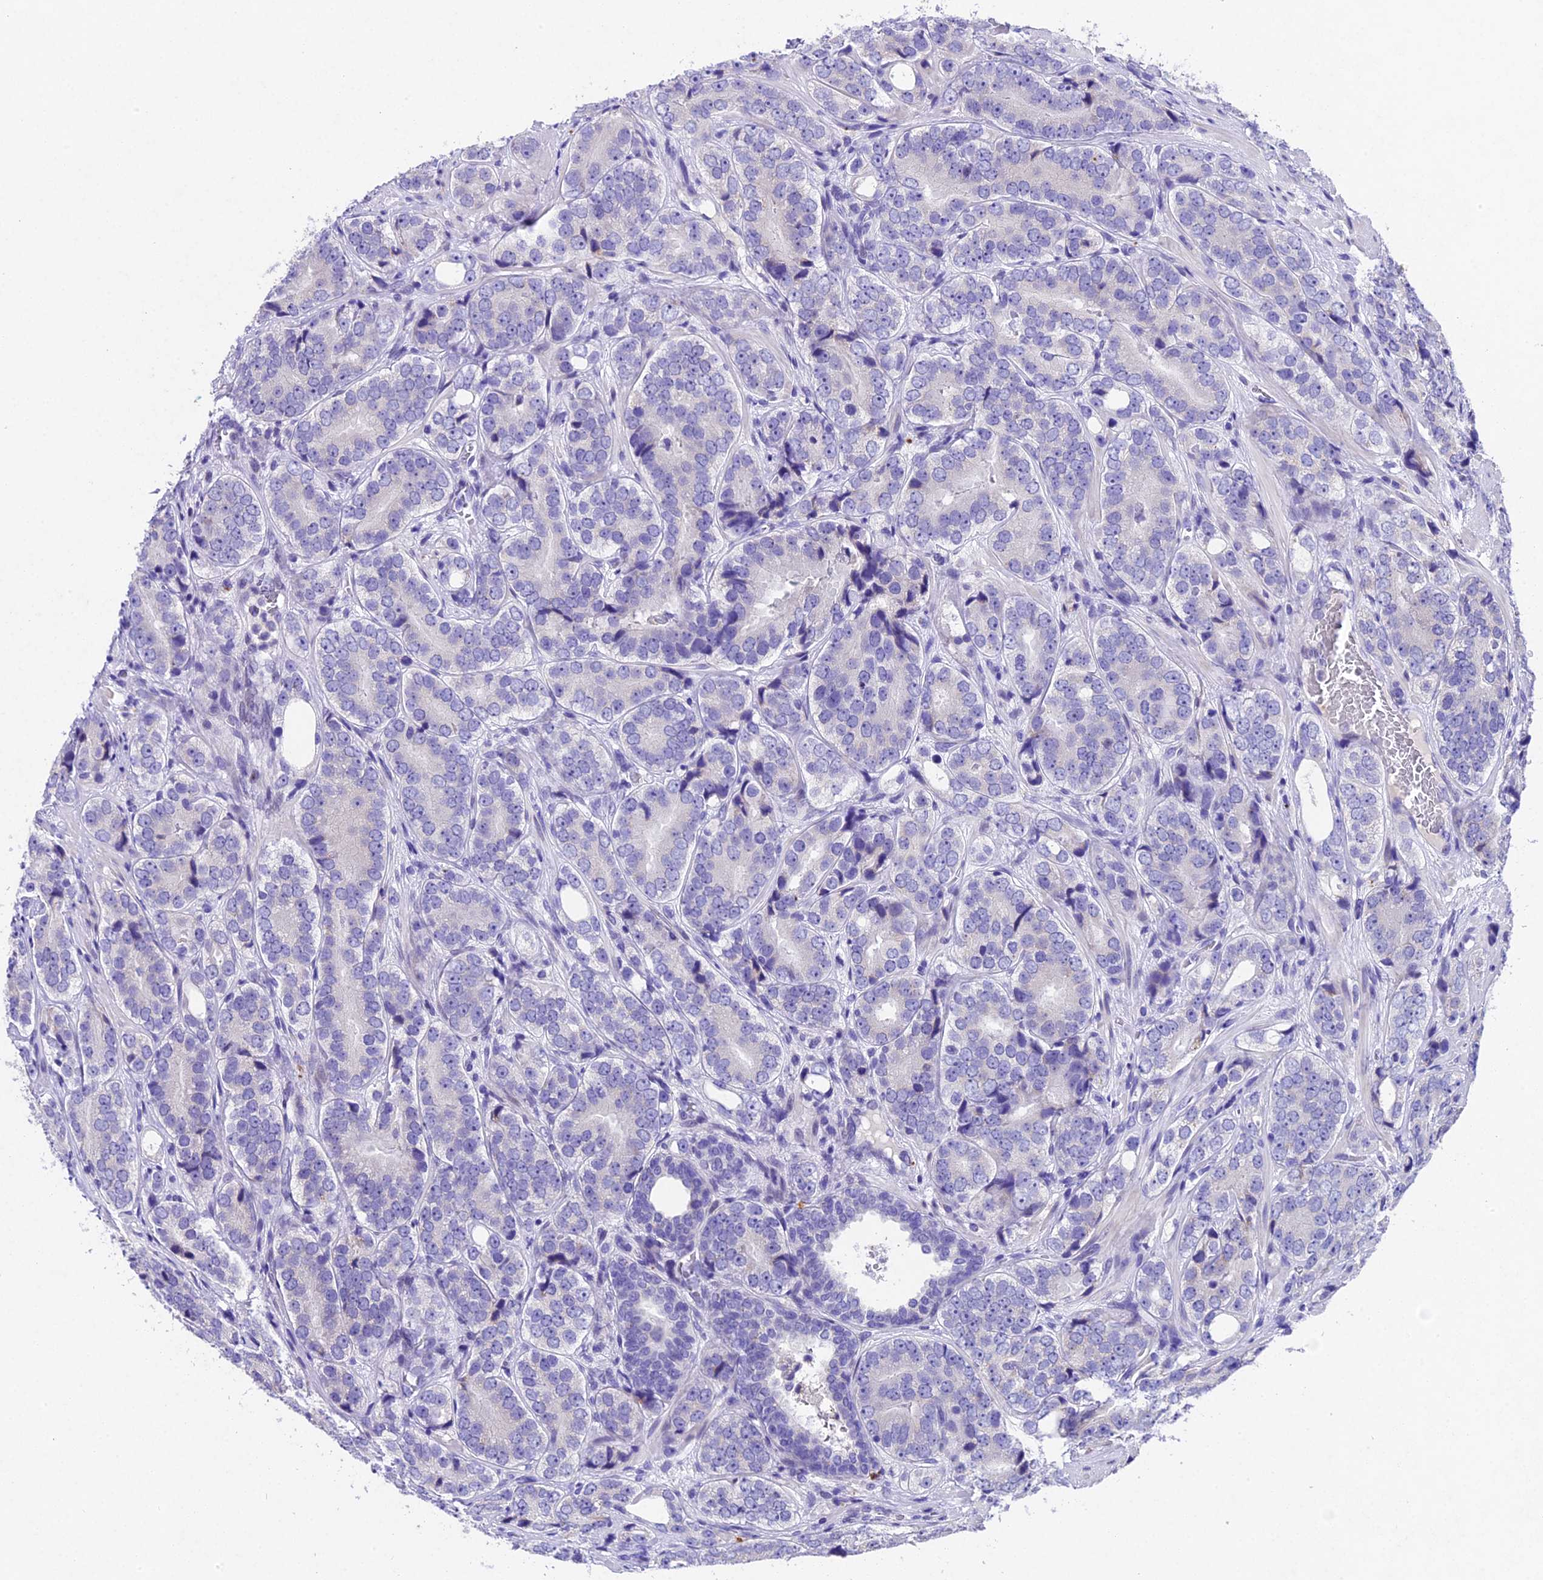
{"staining": {"intensity": "negative", "quantity": "none", "location": "none"}, "tissue": "prostate cancer", "cell_type": "Tumor cells", "image_type": "cancer", "snomed": [{"axis": "morphology", "description": "Adenocarcinoma, High grade"}, {"axis": "topography", "description": "Prostate"}], "caption": "DAB immunohistochemical staining of adenocarcinoma (high-grade) (prostate) reveals no significant expression in tumor cells.", "gene": "IFT140", "patient": {"sex": "male", "age": 56}}